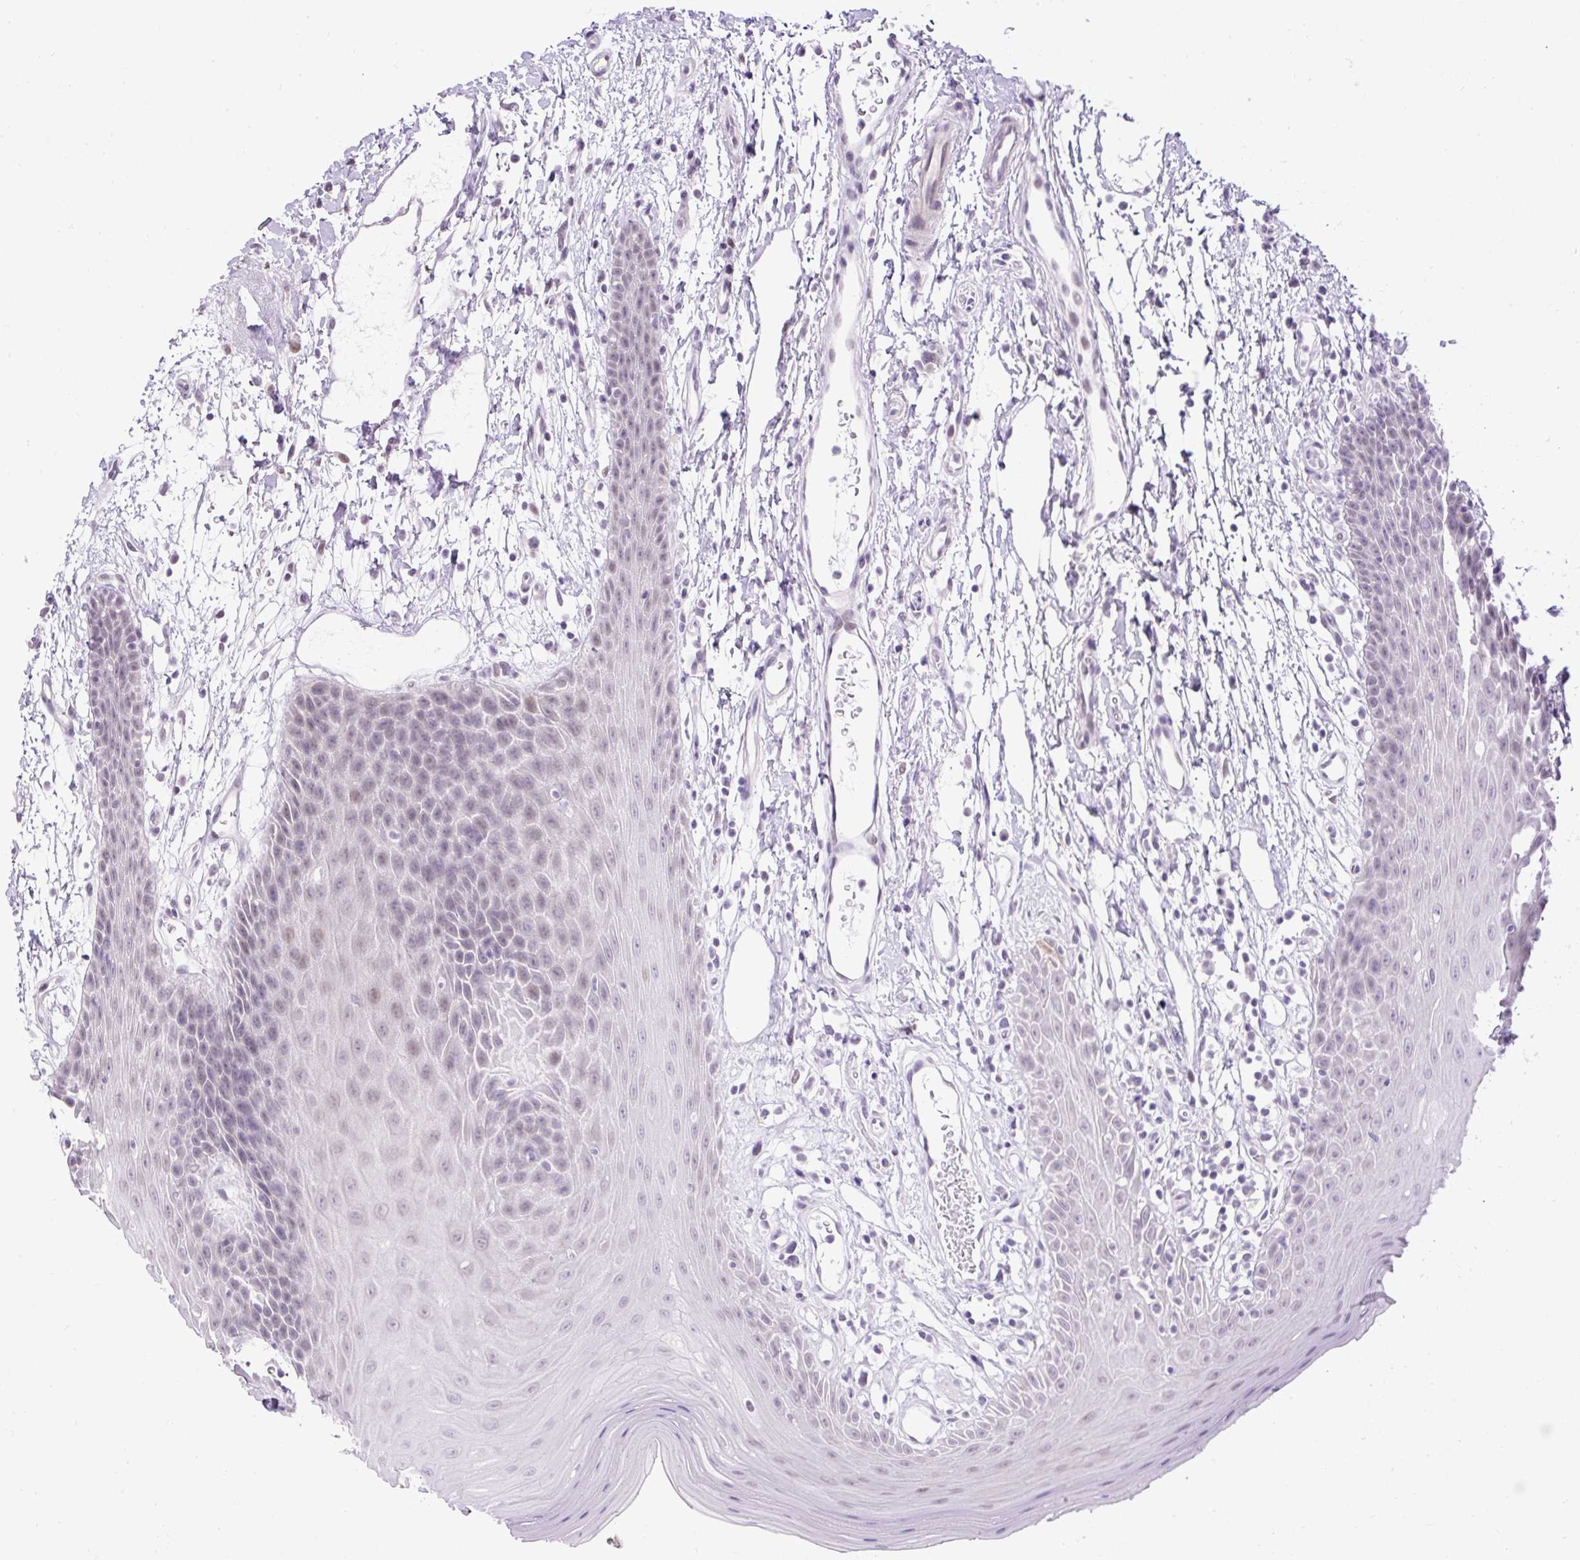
{"staining": {"intensity": "weak", "quantity": "<25%", "location": "nuclear"}, "tissue": "oral mucosa", "cell_type": "Squamous epithelial cells", "image_type": "normal", "snomed": [{"axis": "morphology", "description": "Normal tissue, NOS"}, {"axis": "topography", "description": "Oral tissue"}, {"axis": "topography", "description": "Tounge, NOS"}], "caption": "IHC image of unremarkable oral mucosa stained for a protein (brown), which demonstrates no staining in squamous epithelial cells.", "gene": "WNT10B", "patient": {"sex": "female", "age": 59}}